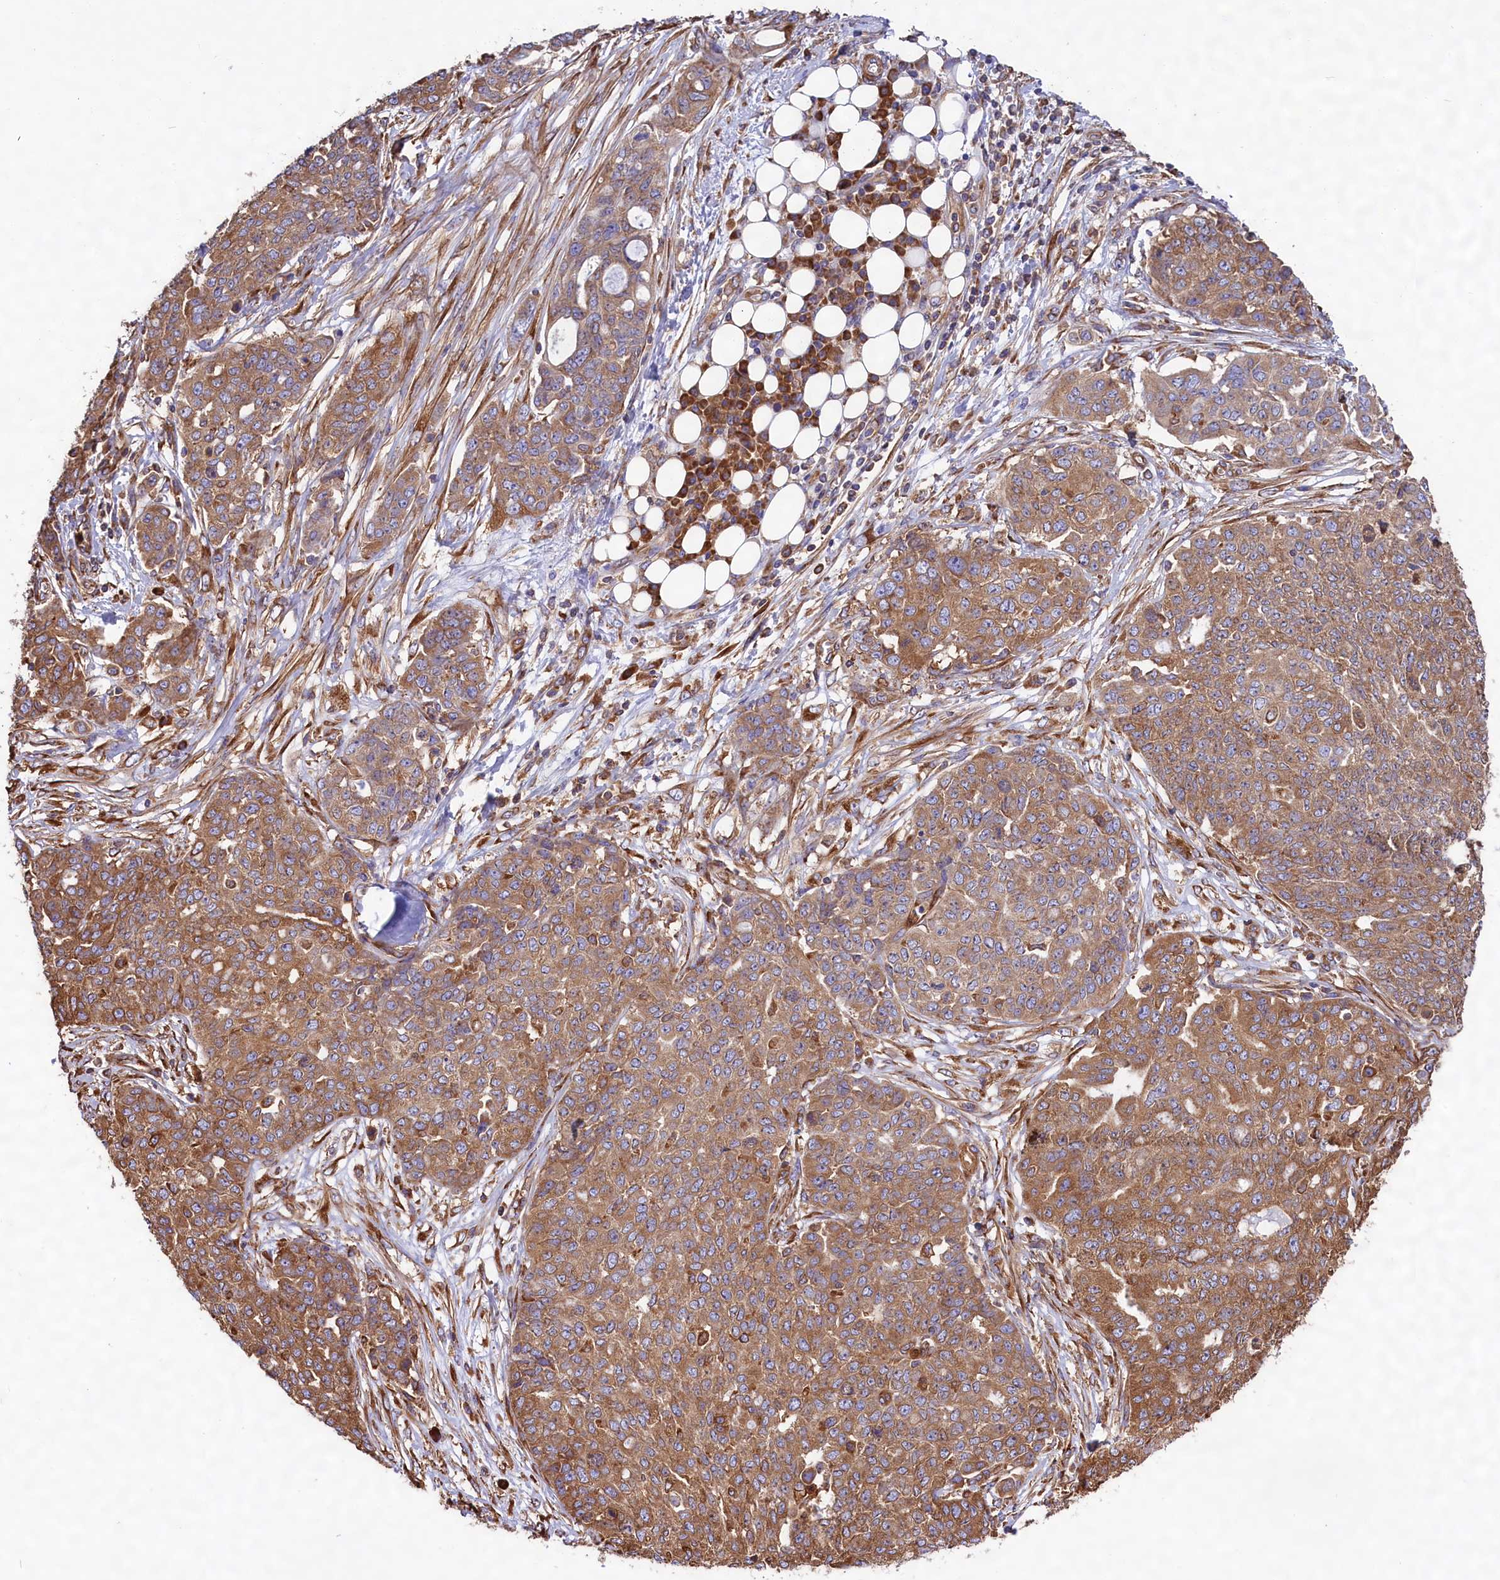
{"staining": {"intensity": "moderate", "quantity": ">75%", "location": "cytoplasmic/membranous"}, "tissue": "ovarian cancer", "cell_type": "Tumor cells", "image_type": "cancer", "snomed": [{"axis": "morphology", "description": "Cystadenocarcinoma, serous, NOS"}, {"axis": "topography", "description": "Soft tissue"}, {"axis": "topography", "description": "Ovary"}], "caption": "Protein expression analysis of serous cystadenocarcinoma (ovarian) shows moderate cytoplasmic/membranous staining in about >75% of tumor cells.", "gene": "GYS1", "patient": {"sex": "female", "age": 57}}